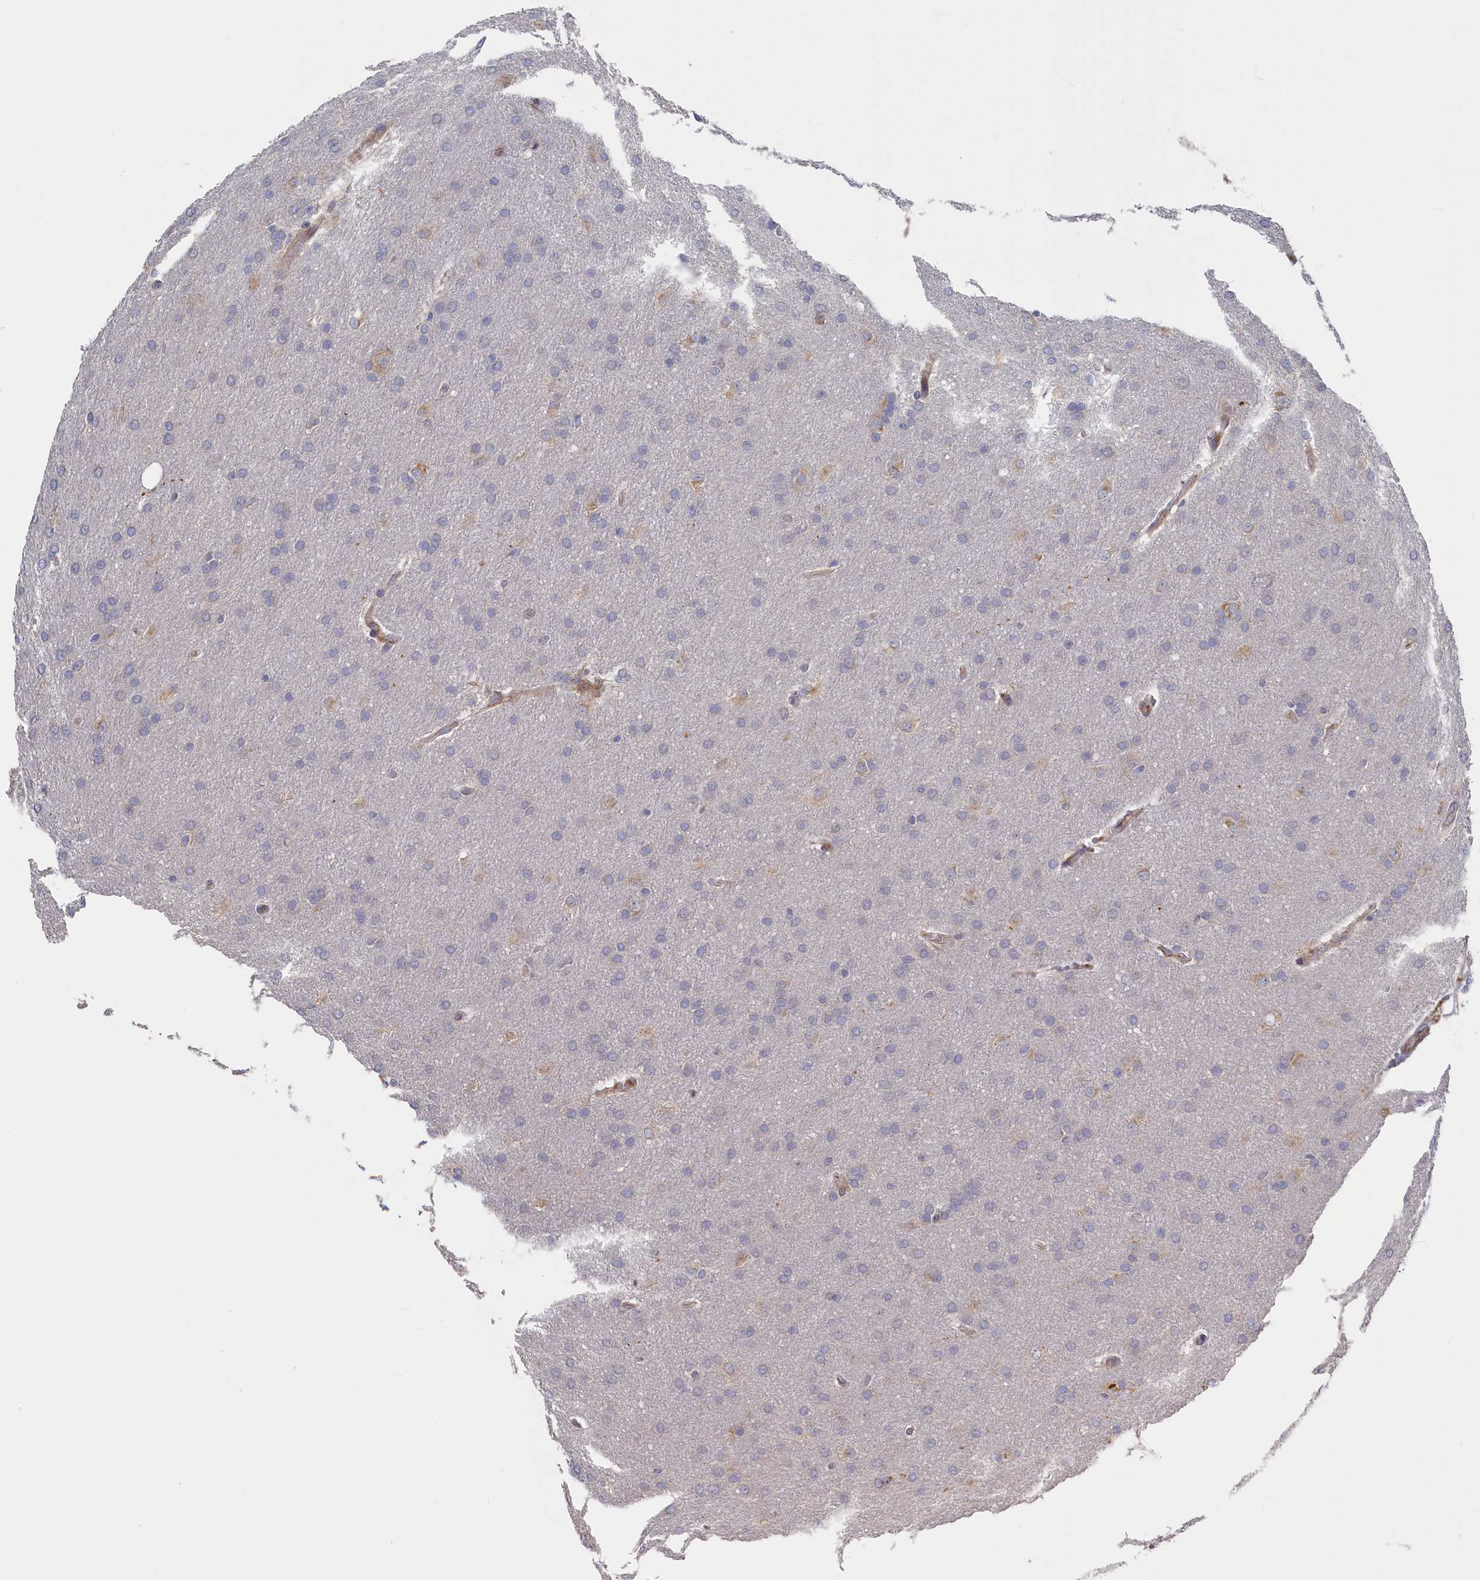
{"staining": {"intensity": "negative", "quantity": "none", "location": "none"}, "tissue": "glioma", "cell_type": "Tumor cells", "image_type": "cancer", "snomed": [{"axis": "morphology", "description": "Glioma, malignant, Low grade"}, {"axis": "topography", "description": "Brain"}], "caption": "Histopathology image shows no protein expression in tumor cells of malignant glioma (low-grade) tissue.", "gene": "CYB5D2", "patient": {"sex": "female", "age": 32}}